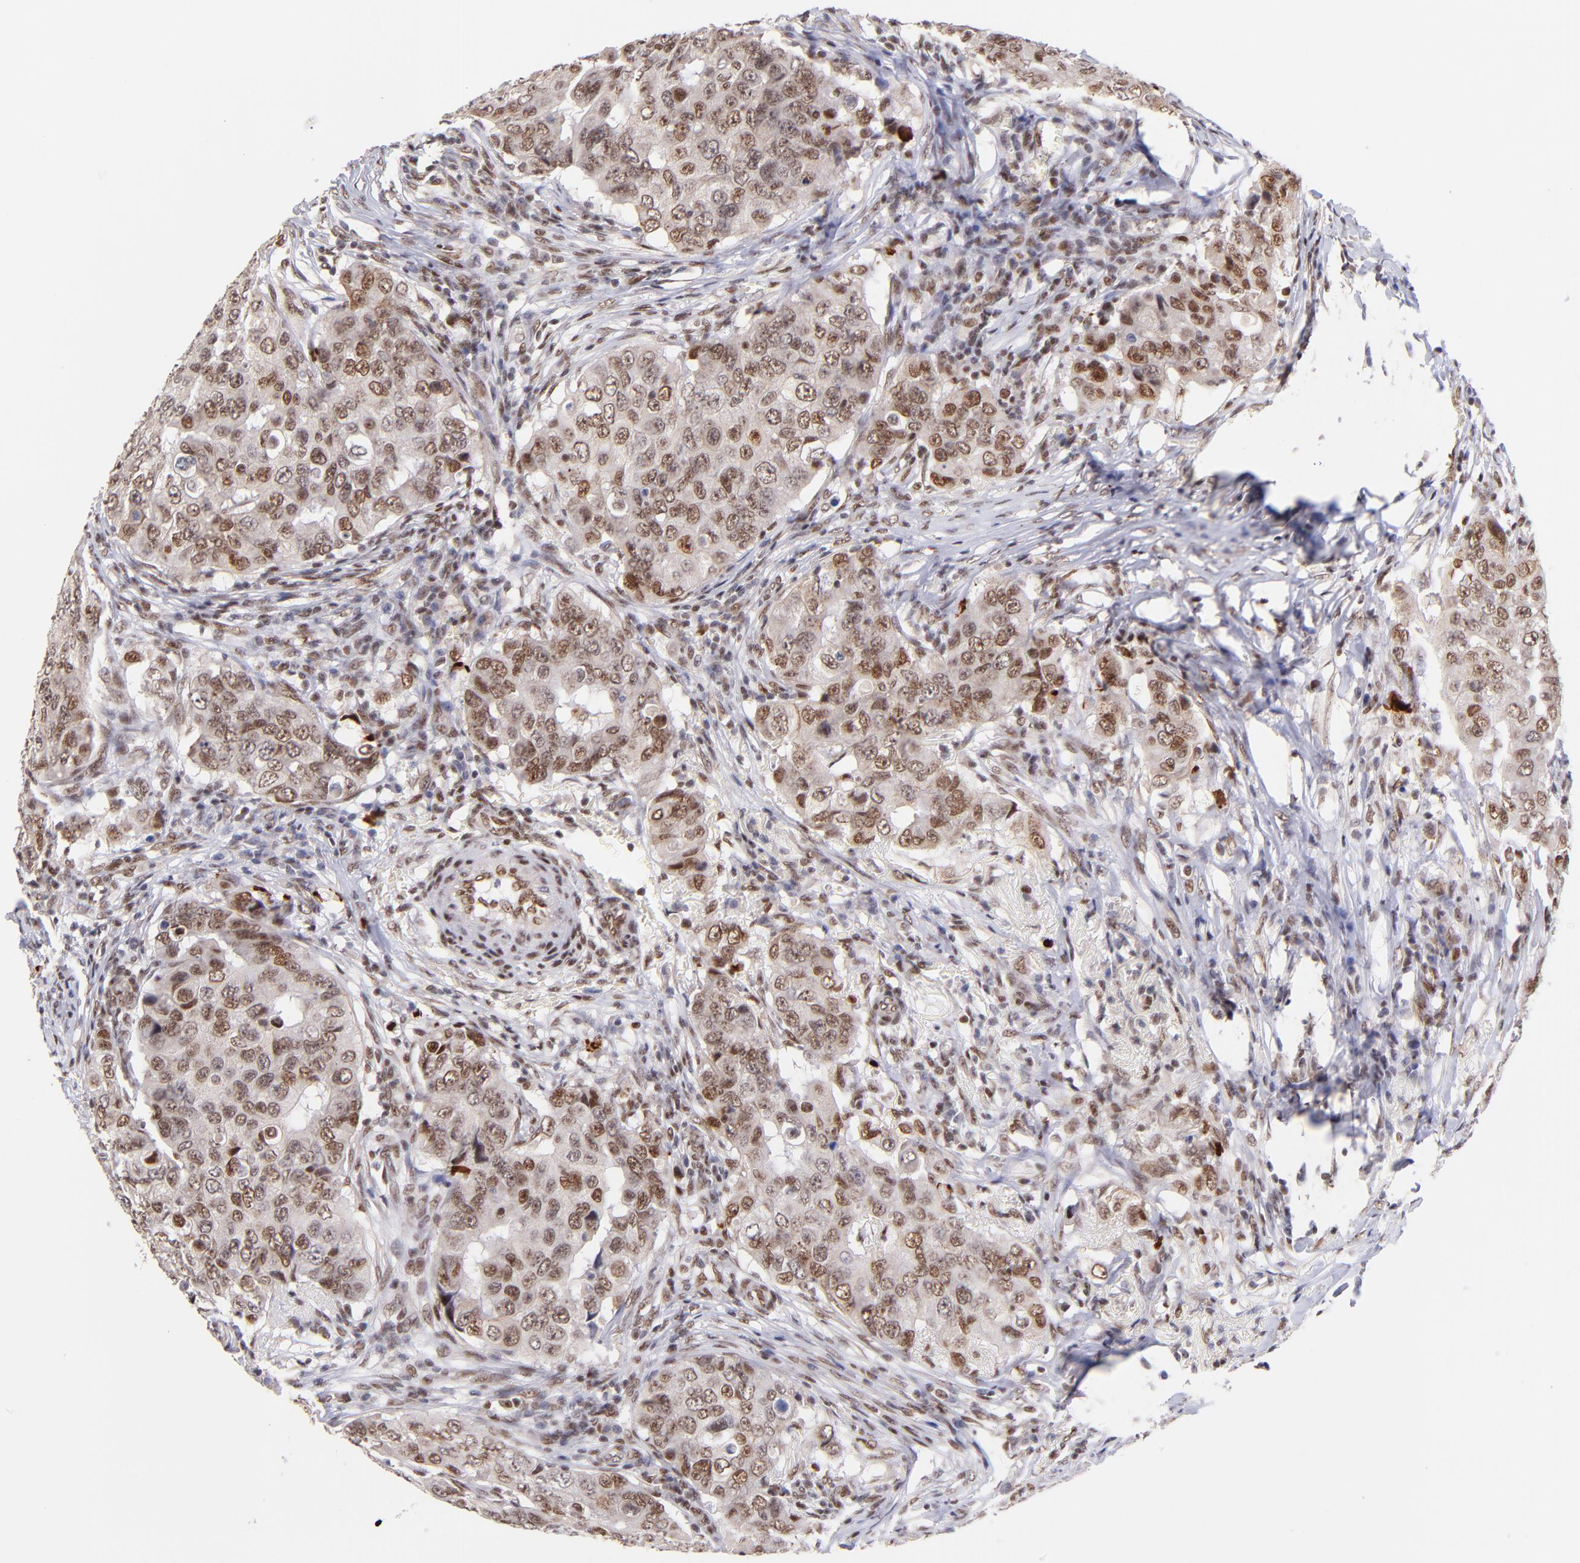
{"staining": {"intensity": "moderate", "quantity": ">75%", "location": "nuclear"}, "tissue": "breast cancer", "cell_type": "Tumor cells", "image_type": "cancer", "snomed": [{"axis": "morphology", "description": "Duct carcinoma"}, {"axis": "topography", "description": "Breast"}], "caption": "Human intraductal carcinoma (breast) stained for a protein (brown) exhibits moderate nuclear positive expression in approximately >75% of tumor cells.", "gene": "MIDEAS", "patient": {"sex": "female", "age": 54}}